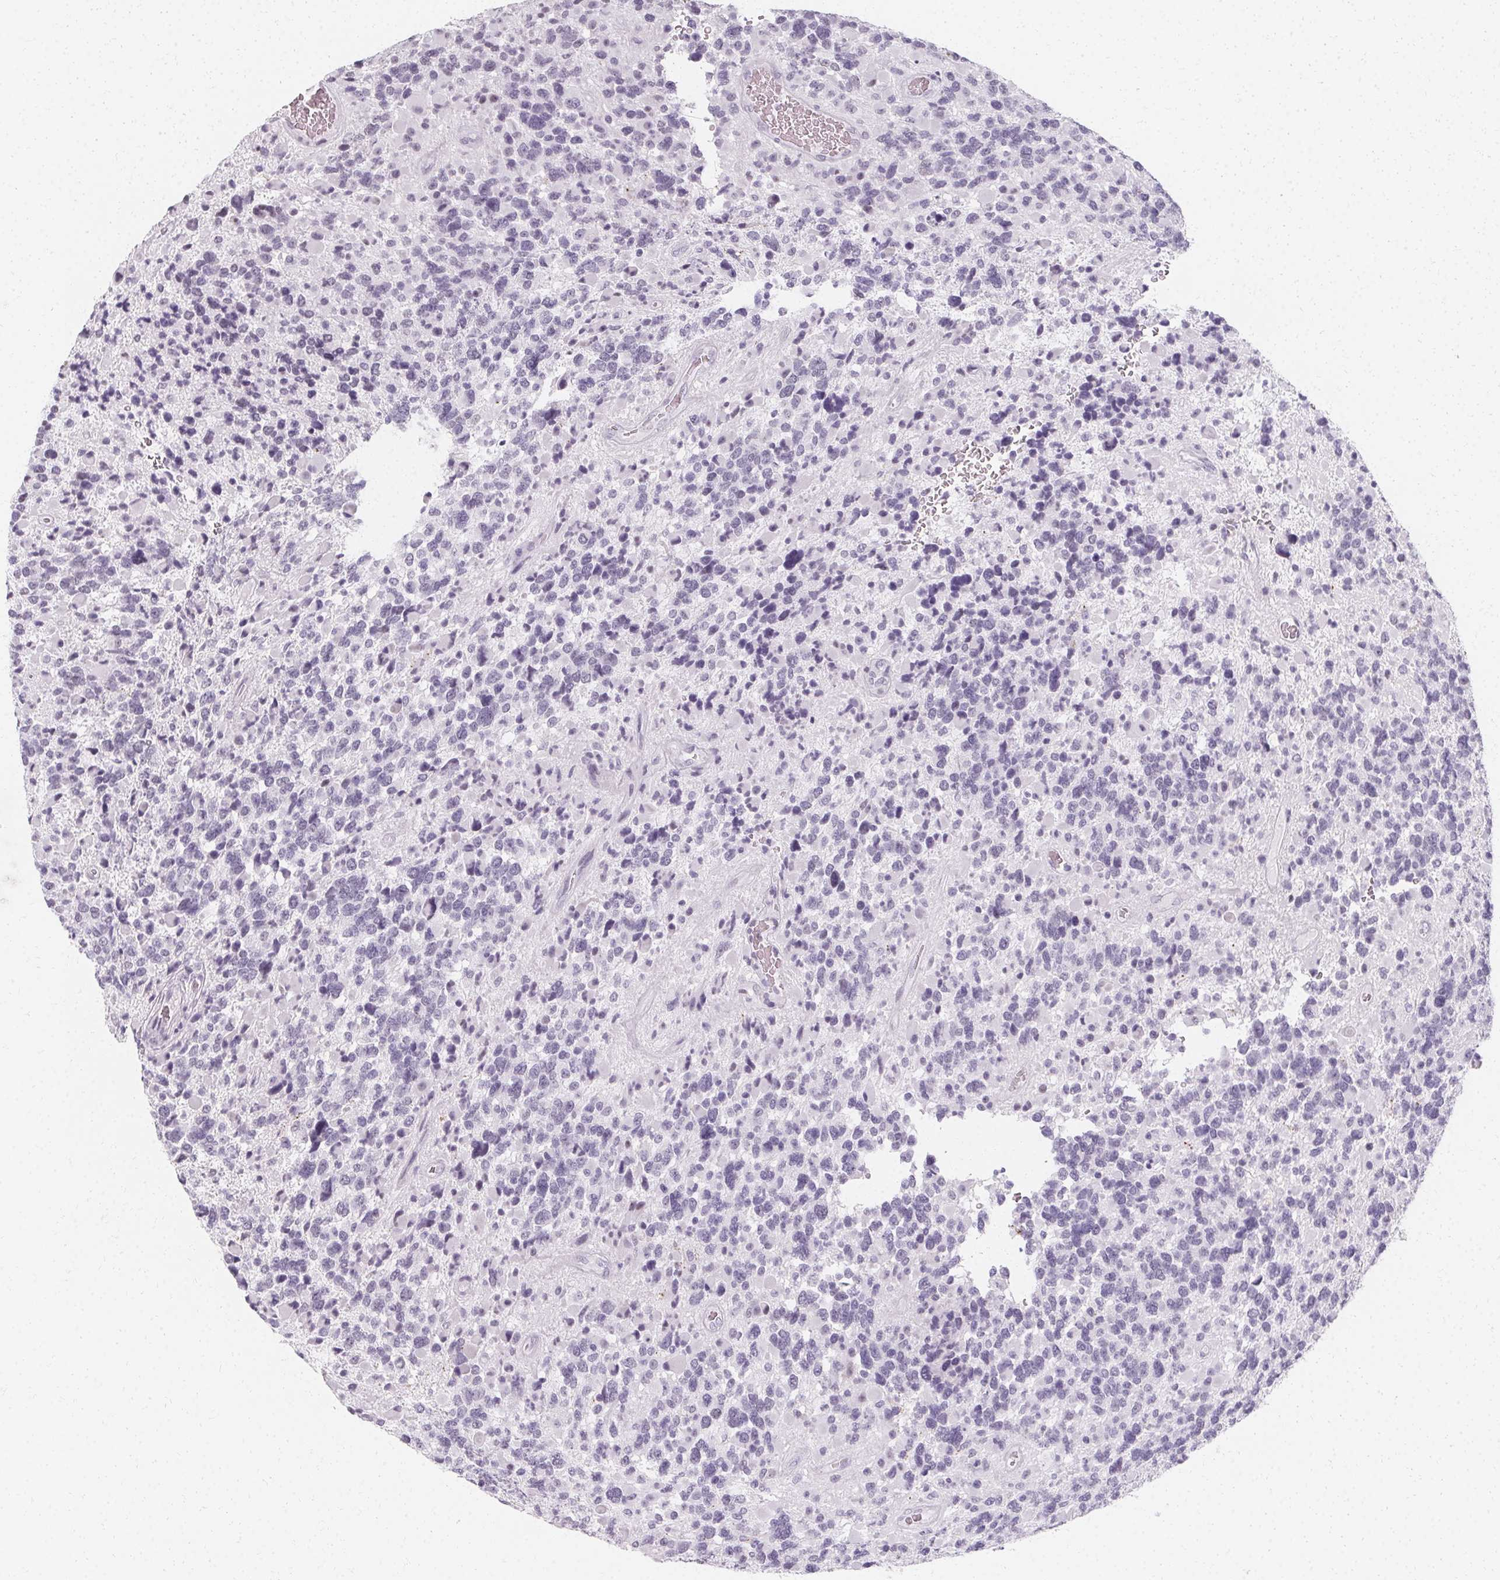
{"staining": {"intensity": "negative", "quantity": "none", "location": "none"}, "tissue": "glioma", "cell_type": "Tumor cells", "image_type": "cancer", "snomed": [{"axis": "morphology", "description": "Glioma, malignant, High grade"}, {"axis": "topography", "description": "Brain"}], "caption": "DAB immunohistochemical staining of human high-grade glioma (malignant) shows no significant staining in tumor cells.", "gene": "SYNPR", "patient": {"sex": "female", "age": 40}}